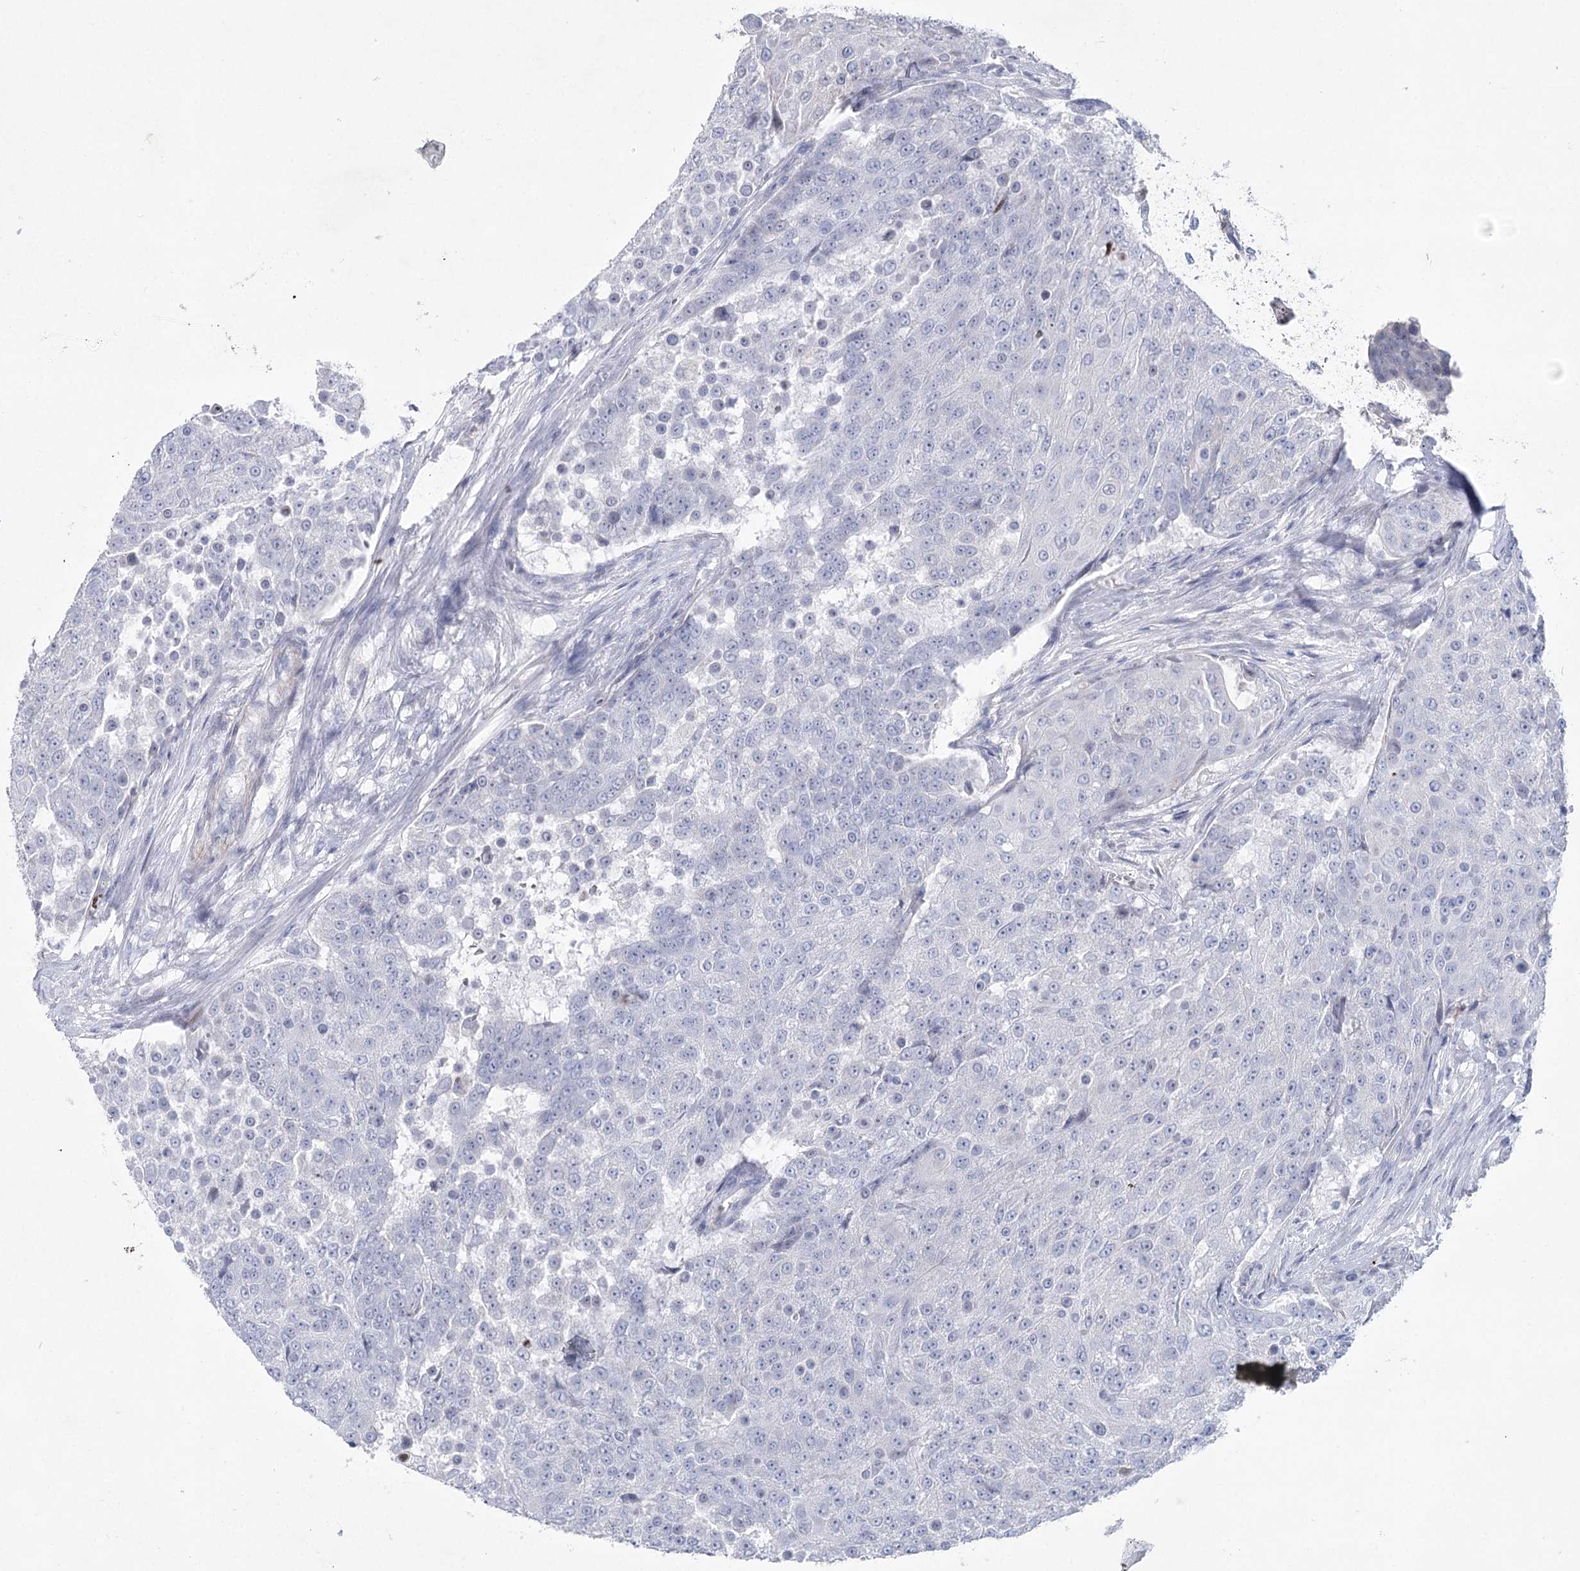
{"staining": {"intensity": "negative", "quantity": "none", "location": "none"}, "tissue": "urothelial cancer", "cell_type": "Tumor cells", "image_type": "cancer", "snomed": [{"axis": "morphology", "description": "Urothelial carcinoma, High grade"}, {"axis": "topography", "description": "Urinary bladder"}], "caption": "The immunohistochemistry (IHC) histopathology image has no significant staining in tumor cells of urothelial cancer tissue.", "gene": "WDR74", "patient": {"sex": "female", "age": 63}}